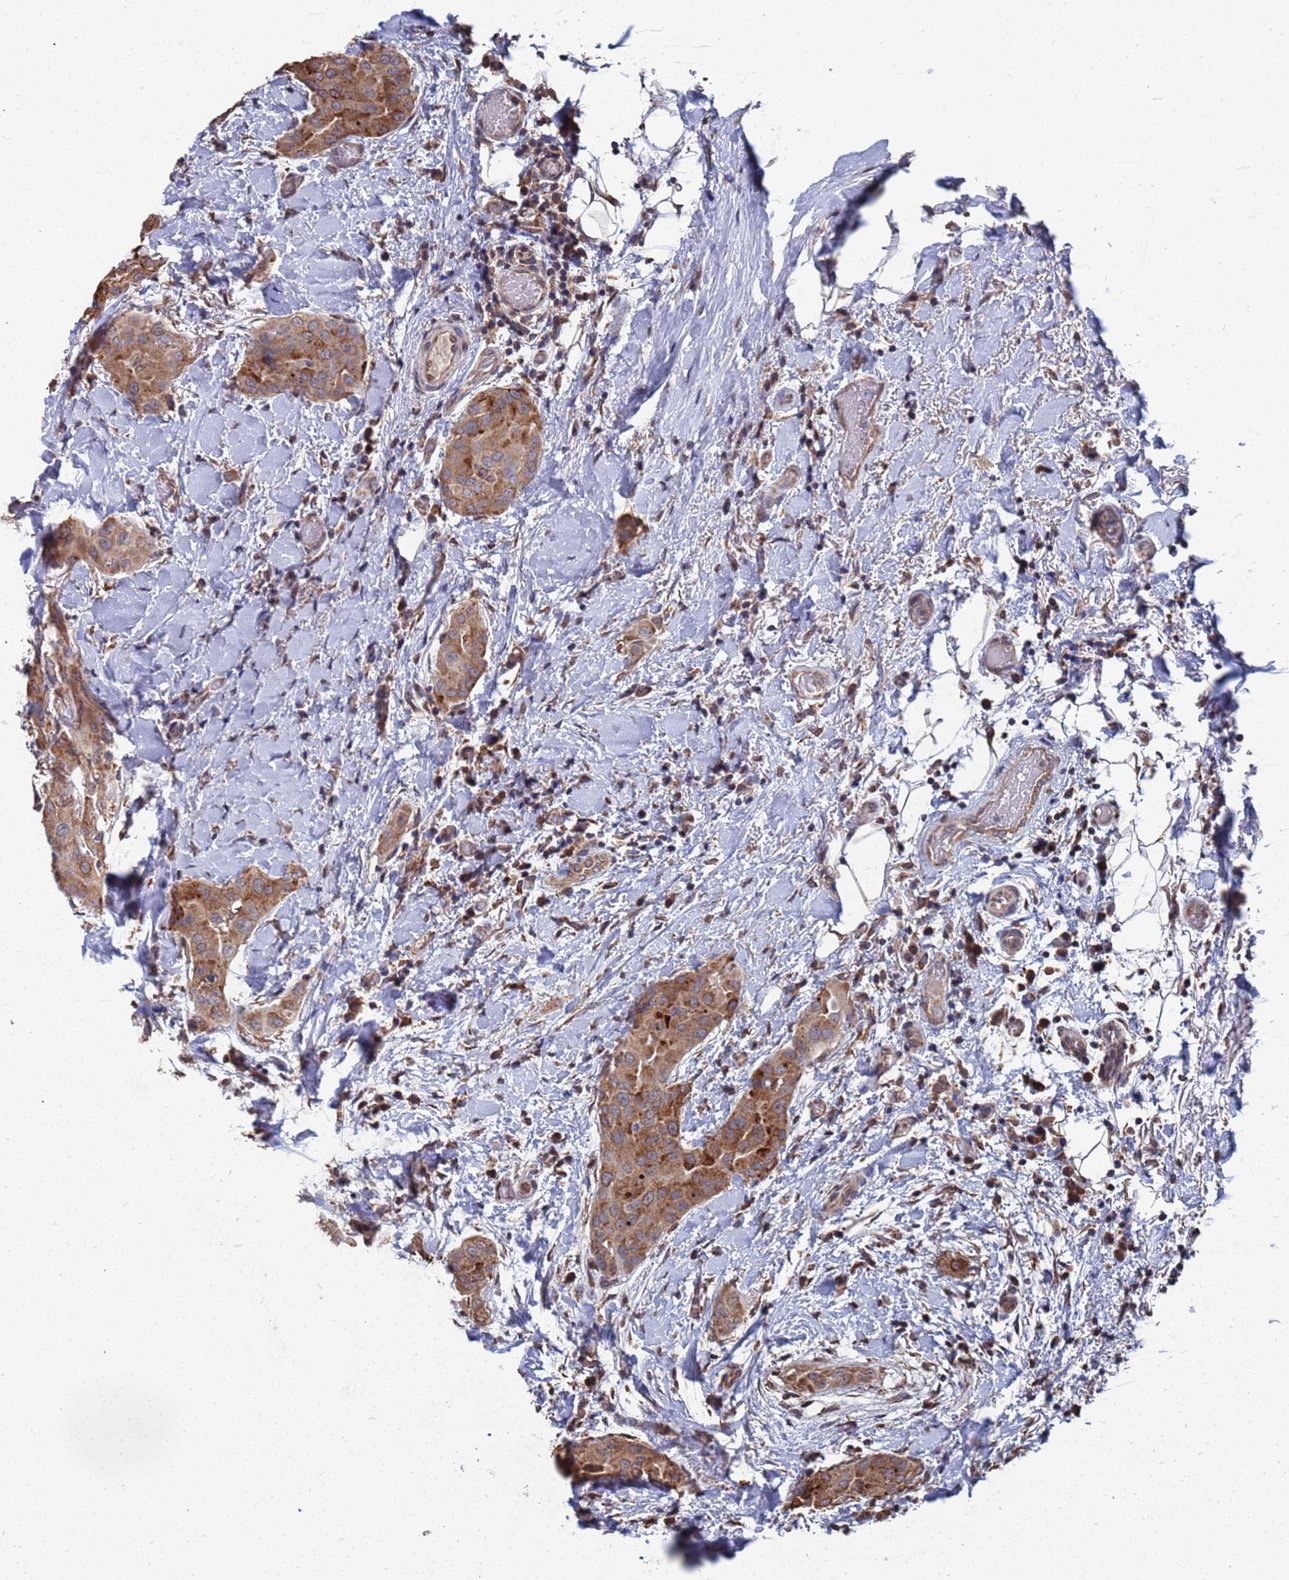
{"staining": {"intensity": "moderate", "quantity": ">75%", "location": "cytoplasmic/membranous"}, "tissue": "thyroid cancer", "cell_type": "Tumor cells", "image_type": "cancer", "snomed": [{"axis": "morphology", "description": "Papillary adenocarcinoma, NOS"}, {"axis": "topography", "description": "Thyroid gland"}], "caption": "Protein expression analysis of thyroid papillary adenocarcinoma exhibits moderate cytoplasmic/membranous staining in approximately >75% of tumor cells.", "gene": "CFAP119", "patient": {"sex": "male", "age": 33}}